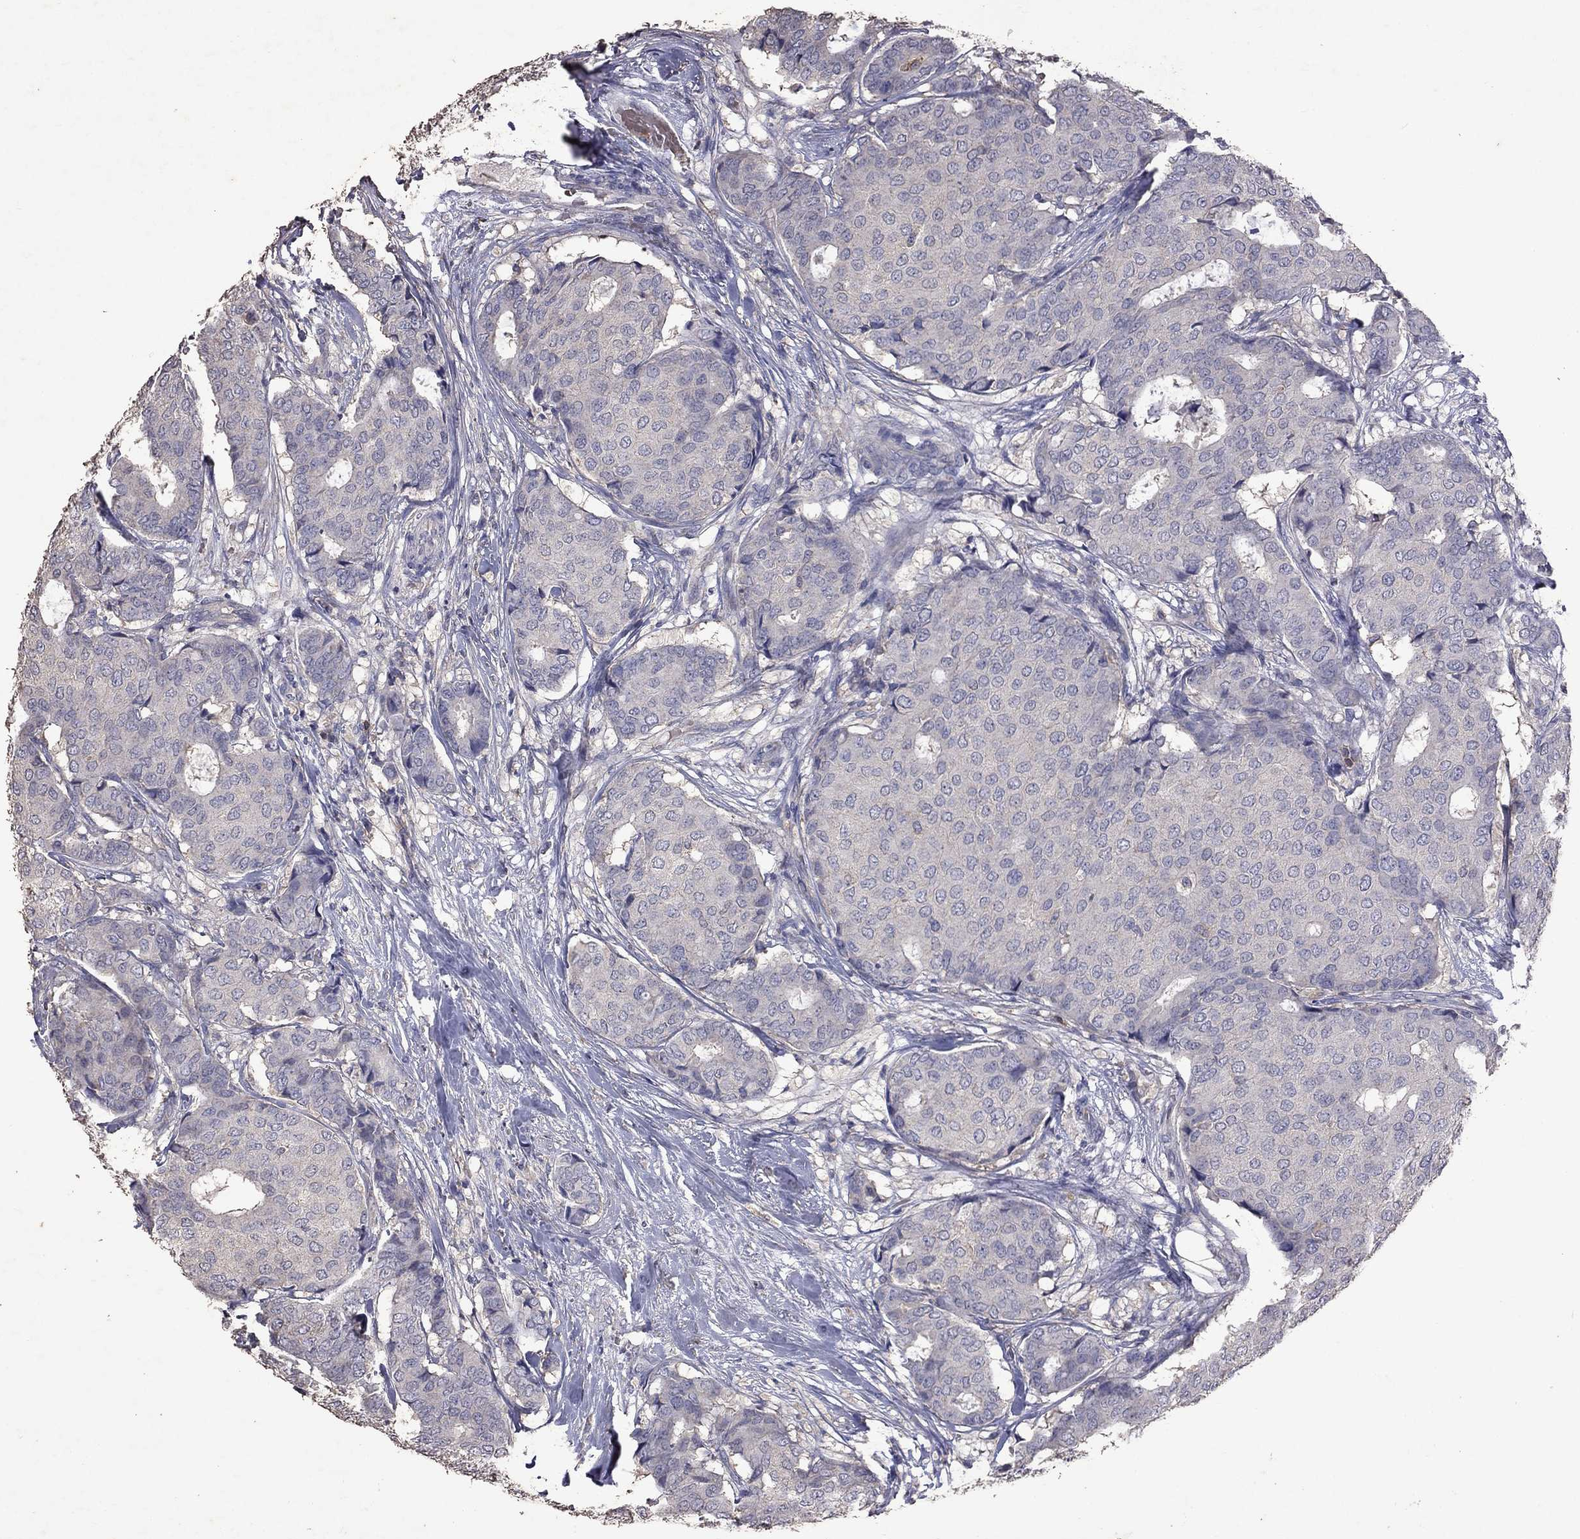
{"staining": {"intensity": "negative", "quantity": "none", "location": "none"}, "tissue": "breast cancer", "cell_type": "Tumor cells", "image_type": "cancer", "snomed": [{"axis": "morphology", "description": "Duct carcinoma"}, {"axis": "topography", "description": "Breast"}], "caption": "High magnification brightfield microscopy of breast cancer (invasive ductal carcinoma) stained with DAB (brown) and counterstained with hematoxylin (blue): tumor cells show no significant expression.", "gene": "IPCEF1", "patient": {"sex": "female", "age": 75}}